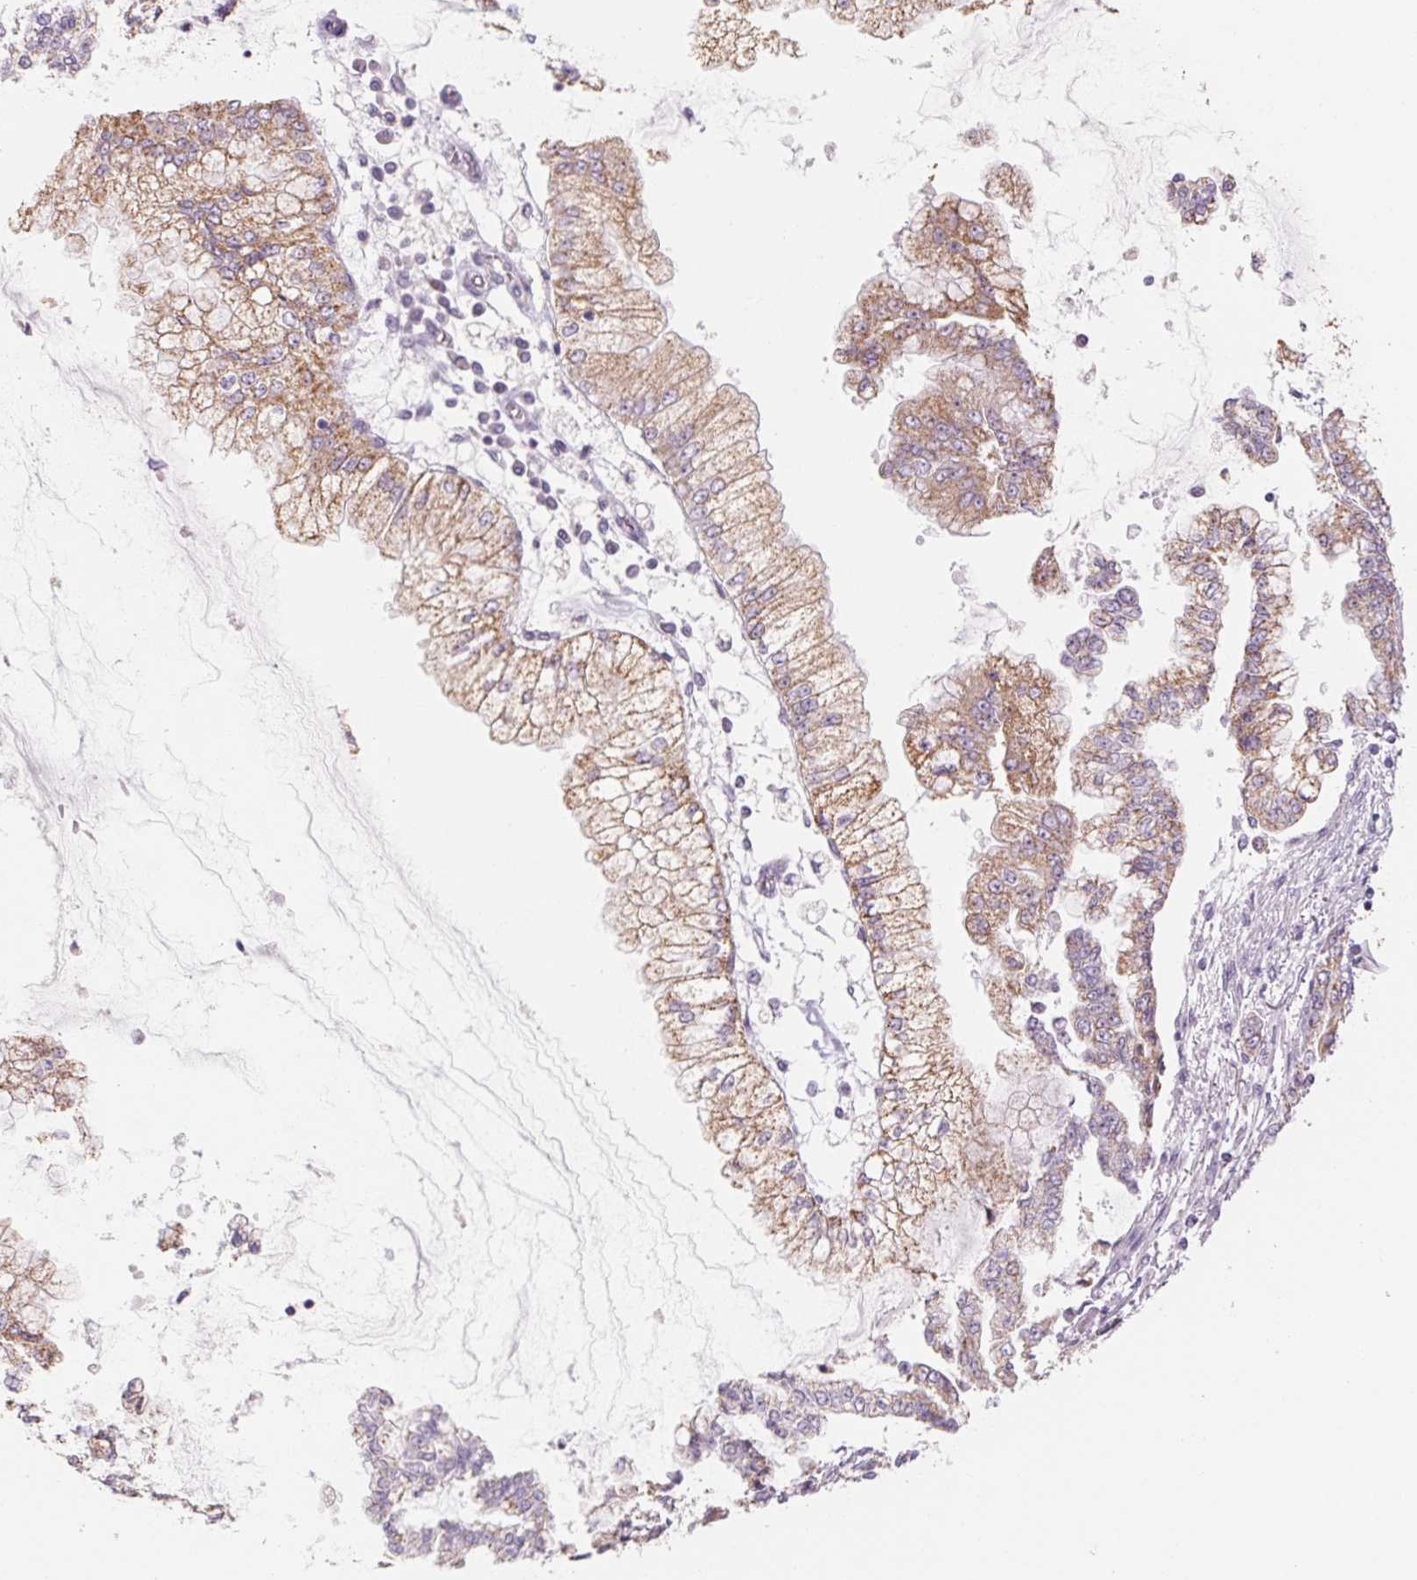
{"staining": {"intensity": "moderate", "quantity": "25%-75%", "location": "cytoplasmic/membranous"}, "tissue": "stomach cancer", "cell_type": "Tumor cells", "image_type": "cancer", "snomed": [{"axis": "morphology", "description": "Adenocarcinoma, NOS"}, {"axis": "topography", "description": "Stomach, upper"}], "caption": "Immunohistochemistry (IHC) (DAB) staining of adenocarcinoma (stomach) reveals moderate cytoplasmic/membranous protein staining in about 25%-75% of tumor cells.", "gene": "POU1F1", "patient": {"sex": "female", "age": 74}}